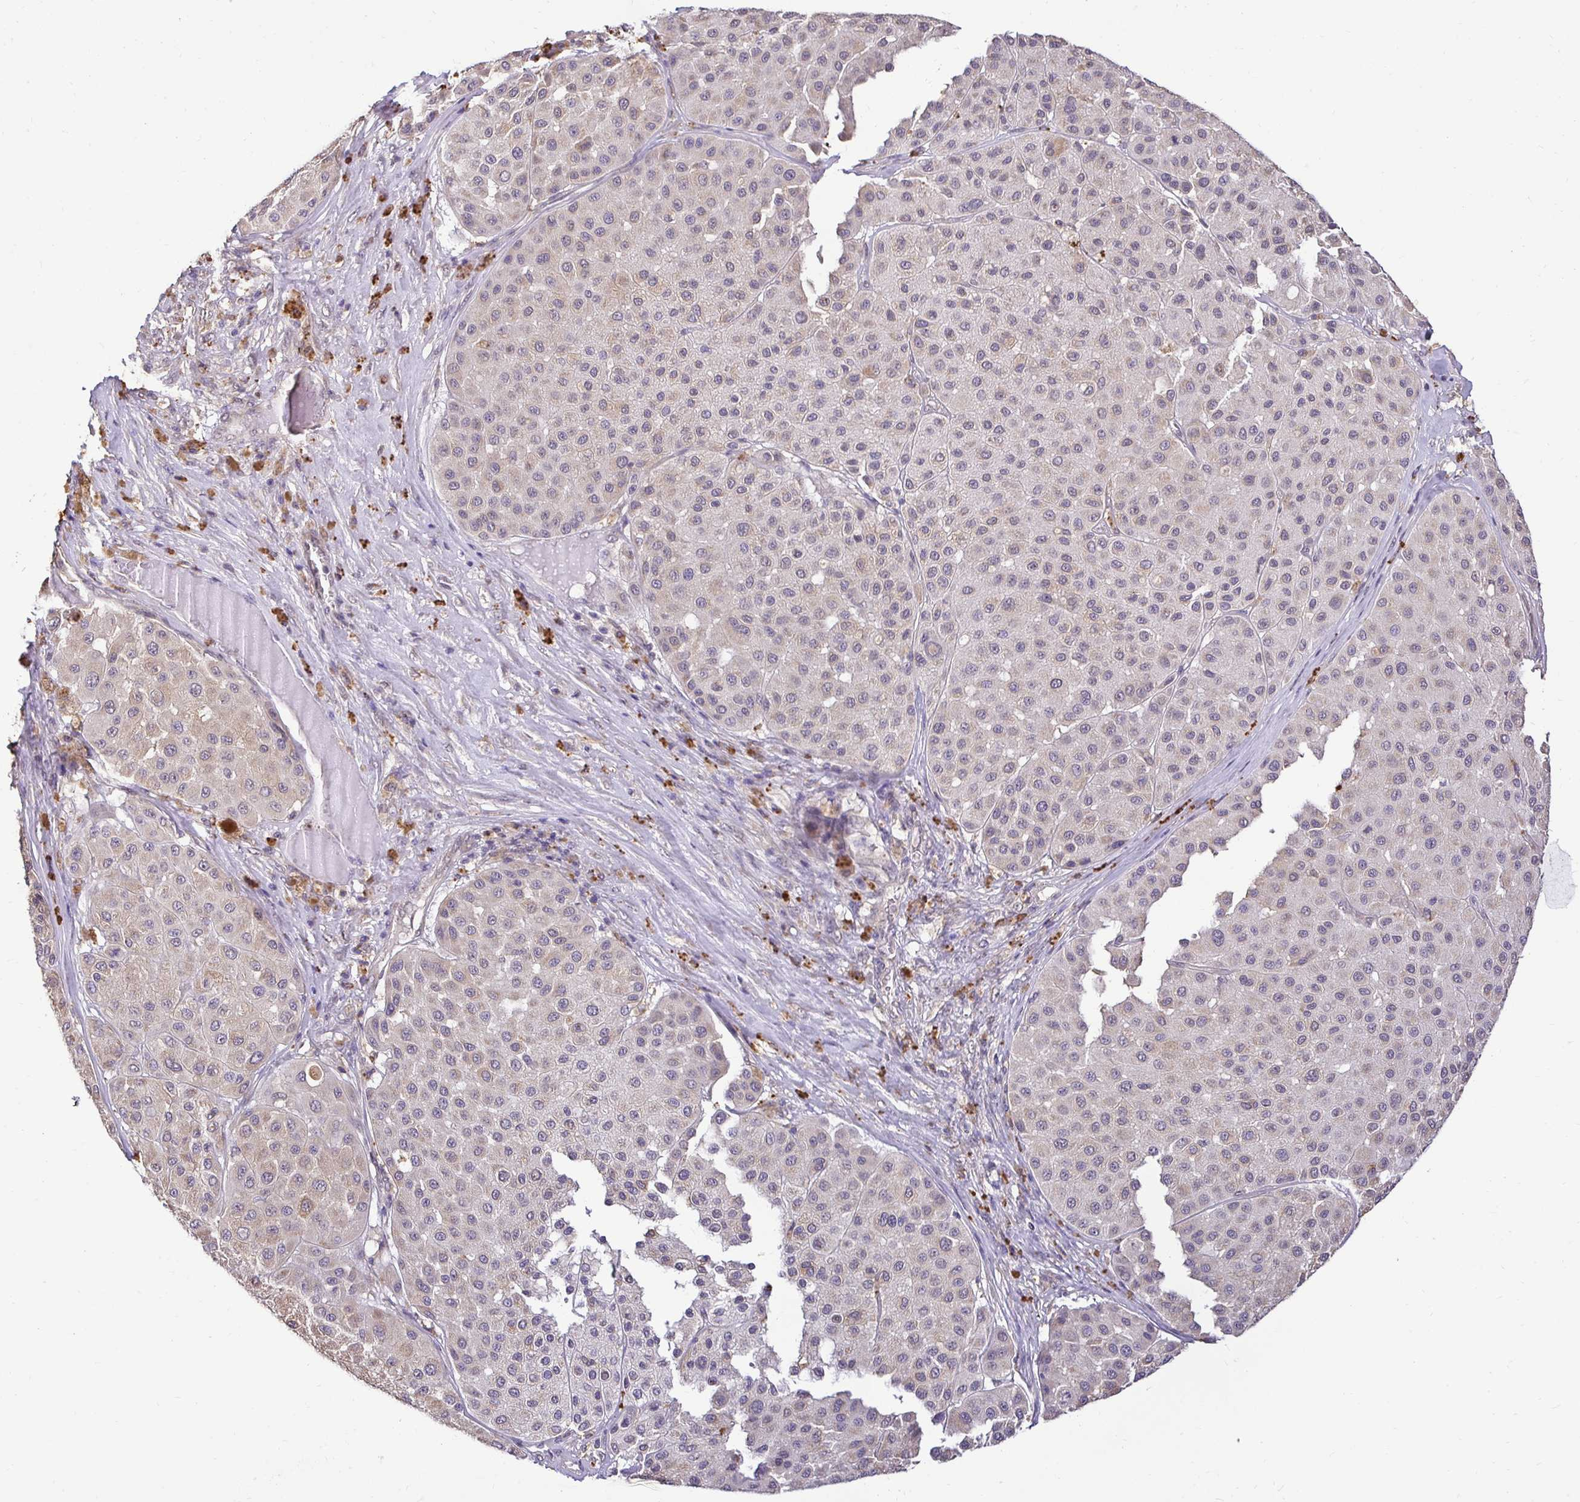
{"staining": {"intensity": "negative", "quantity": "none", "location": "none"}, "tissue": "melanoma", "cell_type": "Tumor cells", "image_type": "cancer", "snomed": [{"axis": "morphology", "description": "Malignant melanoma, Metastatic site"}, {"axis": "topography", "description": "Smooth muscle"}], "caption": "Immunohistochemical staining of malignant melanoma (metastatic site) displays no significant expression in tumor cells. Nuclei are stained in blue.", "gene": "RHEBL1", "patient": {"sex": "male", "age": 41}}